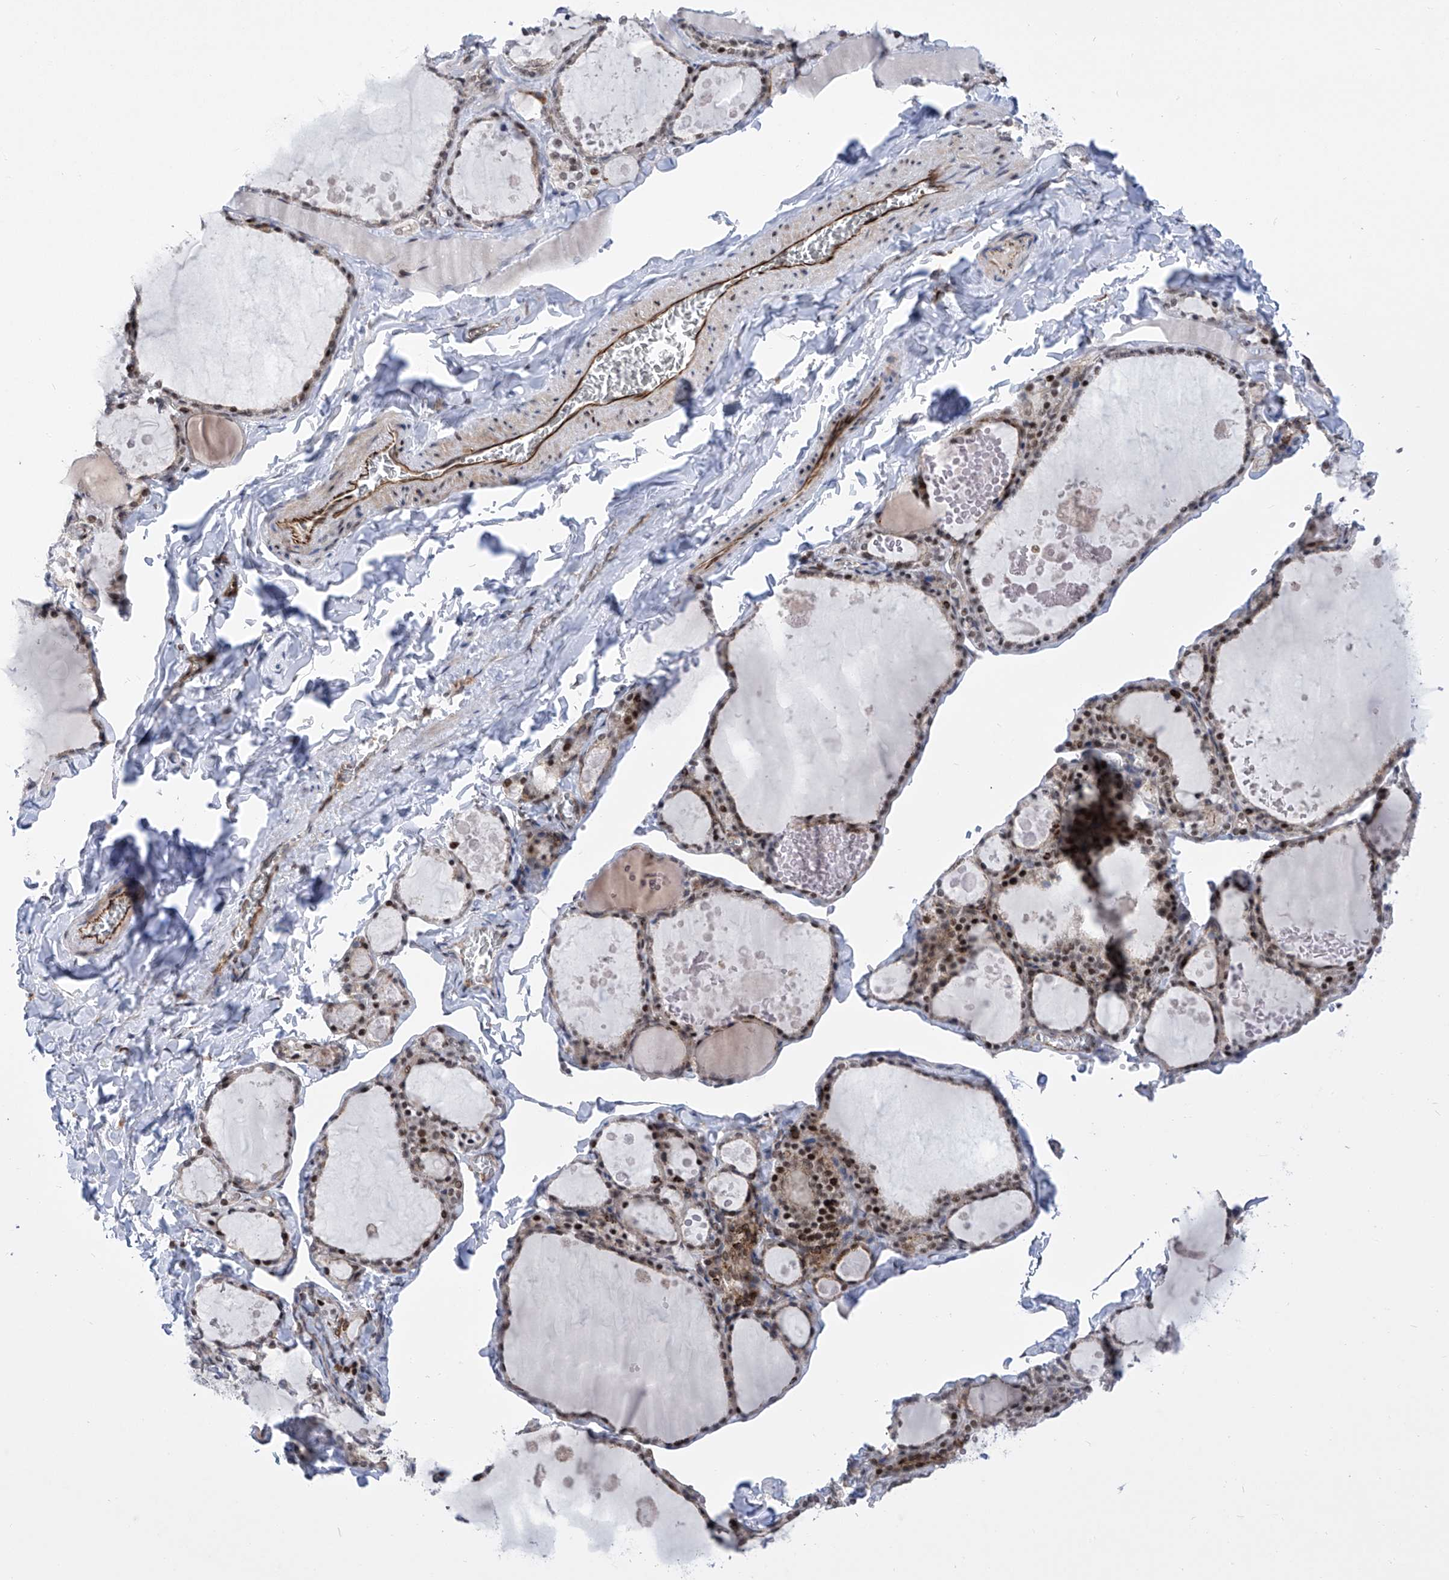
{"staining": {"intensity": "moderate", "quantity": ">75%", "location": "cytoplasmic/membranous,nuclear"}, "tissue": "thyroid gland", "cell_type": "Glandular cells", "image_type": "normal", "snomed": [{"axis": "morphology", "description": "Normal tissue, NOS"}, {"axis": "topography", "description": "Thyroid gland"}], "caption": "Brown immunohistochemical staining in benign human thyroid gland shows moderate cytoplasmic/membranous,nuclear positivity in about >75% of glandular cells.", "gene": "CEP290", "patient": {"sex": "male", "age": 56}}